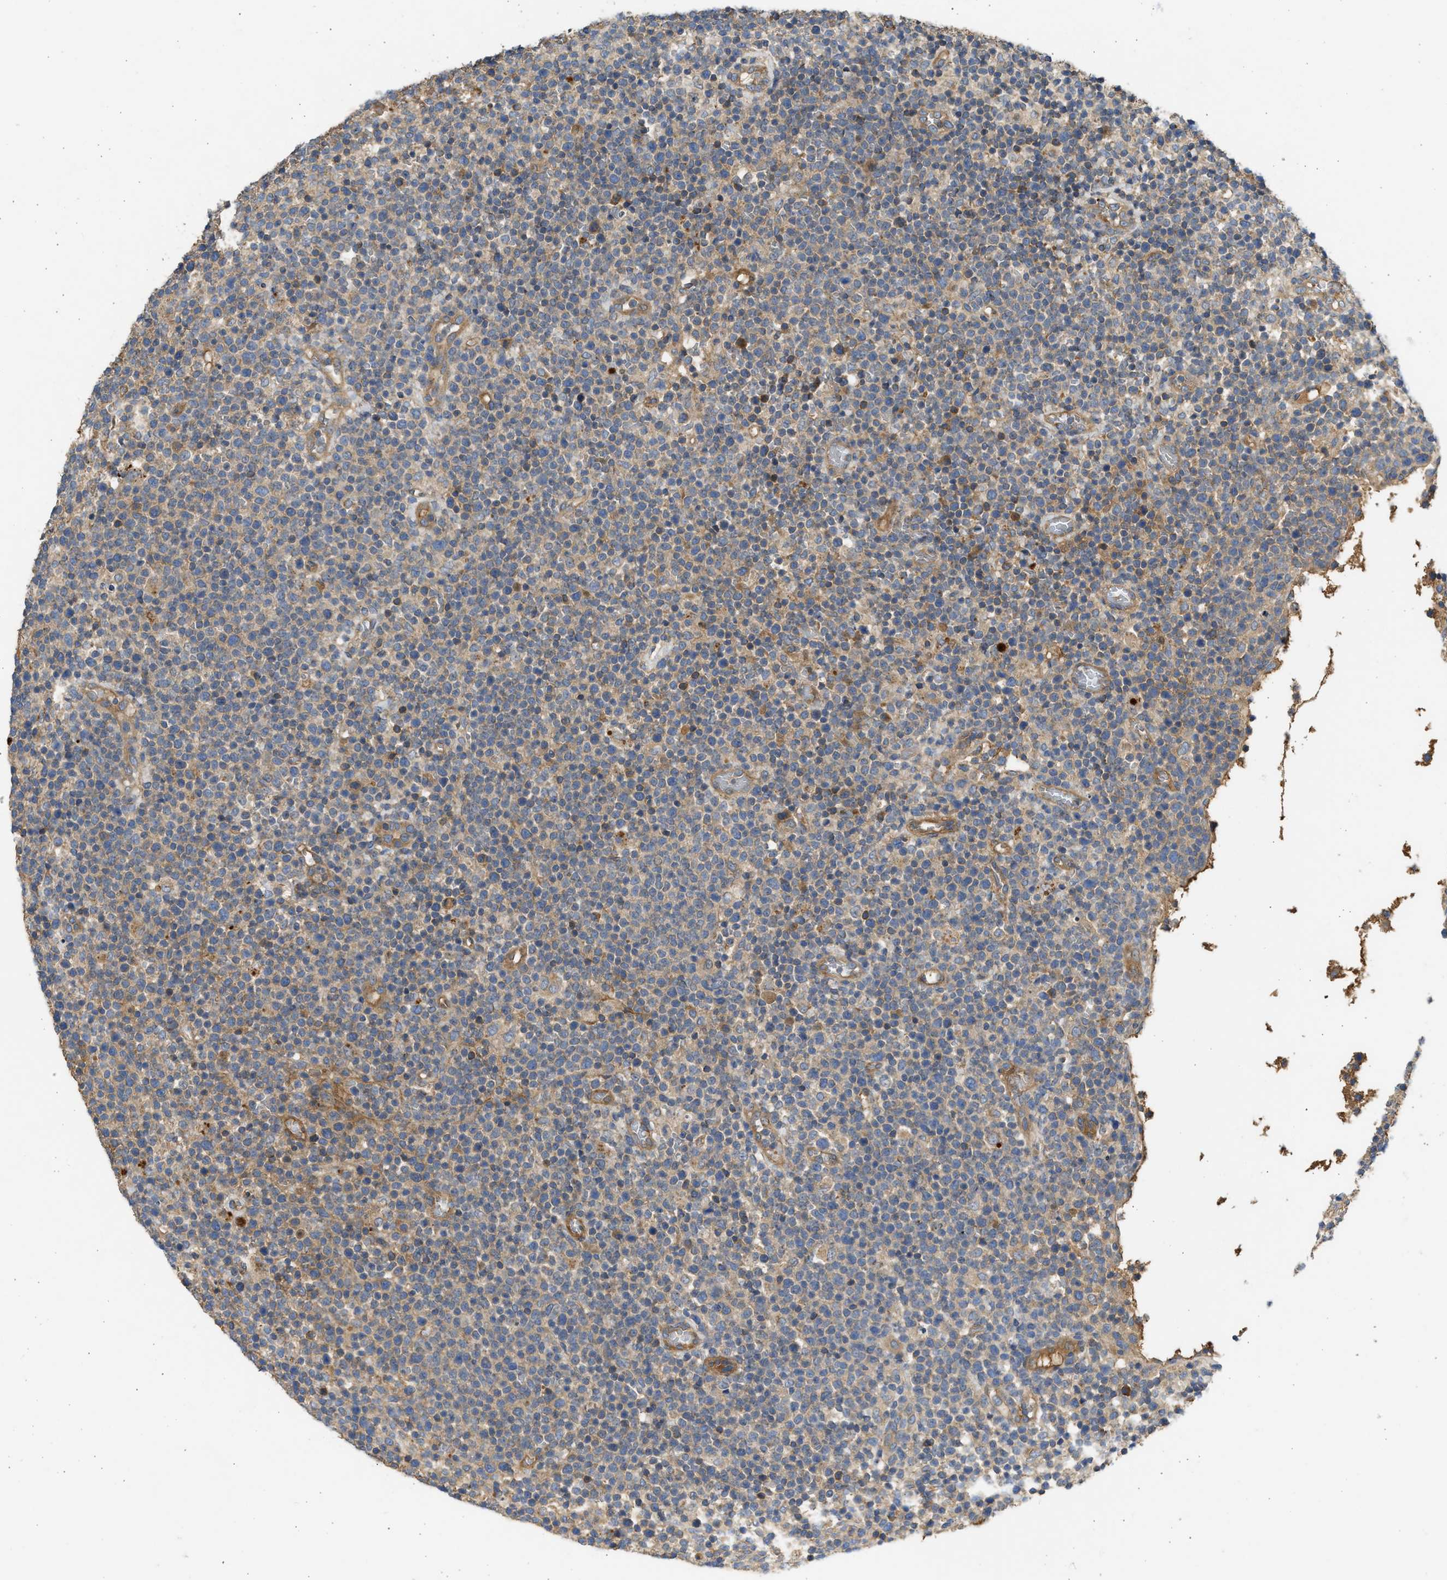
{"staining": {"intensity": "moderate", "quantity": "25%-75%", "location": "cytoplasmic/membranous"}, "tissue": "lymphoma", "cell_type": "Tumor cells", "image_type": "cancer", "snomed": [{"axis": "morphology", "description": "Malignant lymphoma, non-Hodgkin's type, High grade"}, {"axis": "topography", "description": "Lymph node"}], "caption": "Immunohistochemistry (IHC) photomicrograph of human high-grade malignant lymphoma, non-Hodgkin's type stained for a protein (brown), which reveals medium levels of moderate cytoplasmic/membranous expression in about 25%-75% of tumor cells.", "gene": "CSRNP2", "patient": {"sex": "male", "age": 61}}